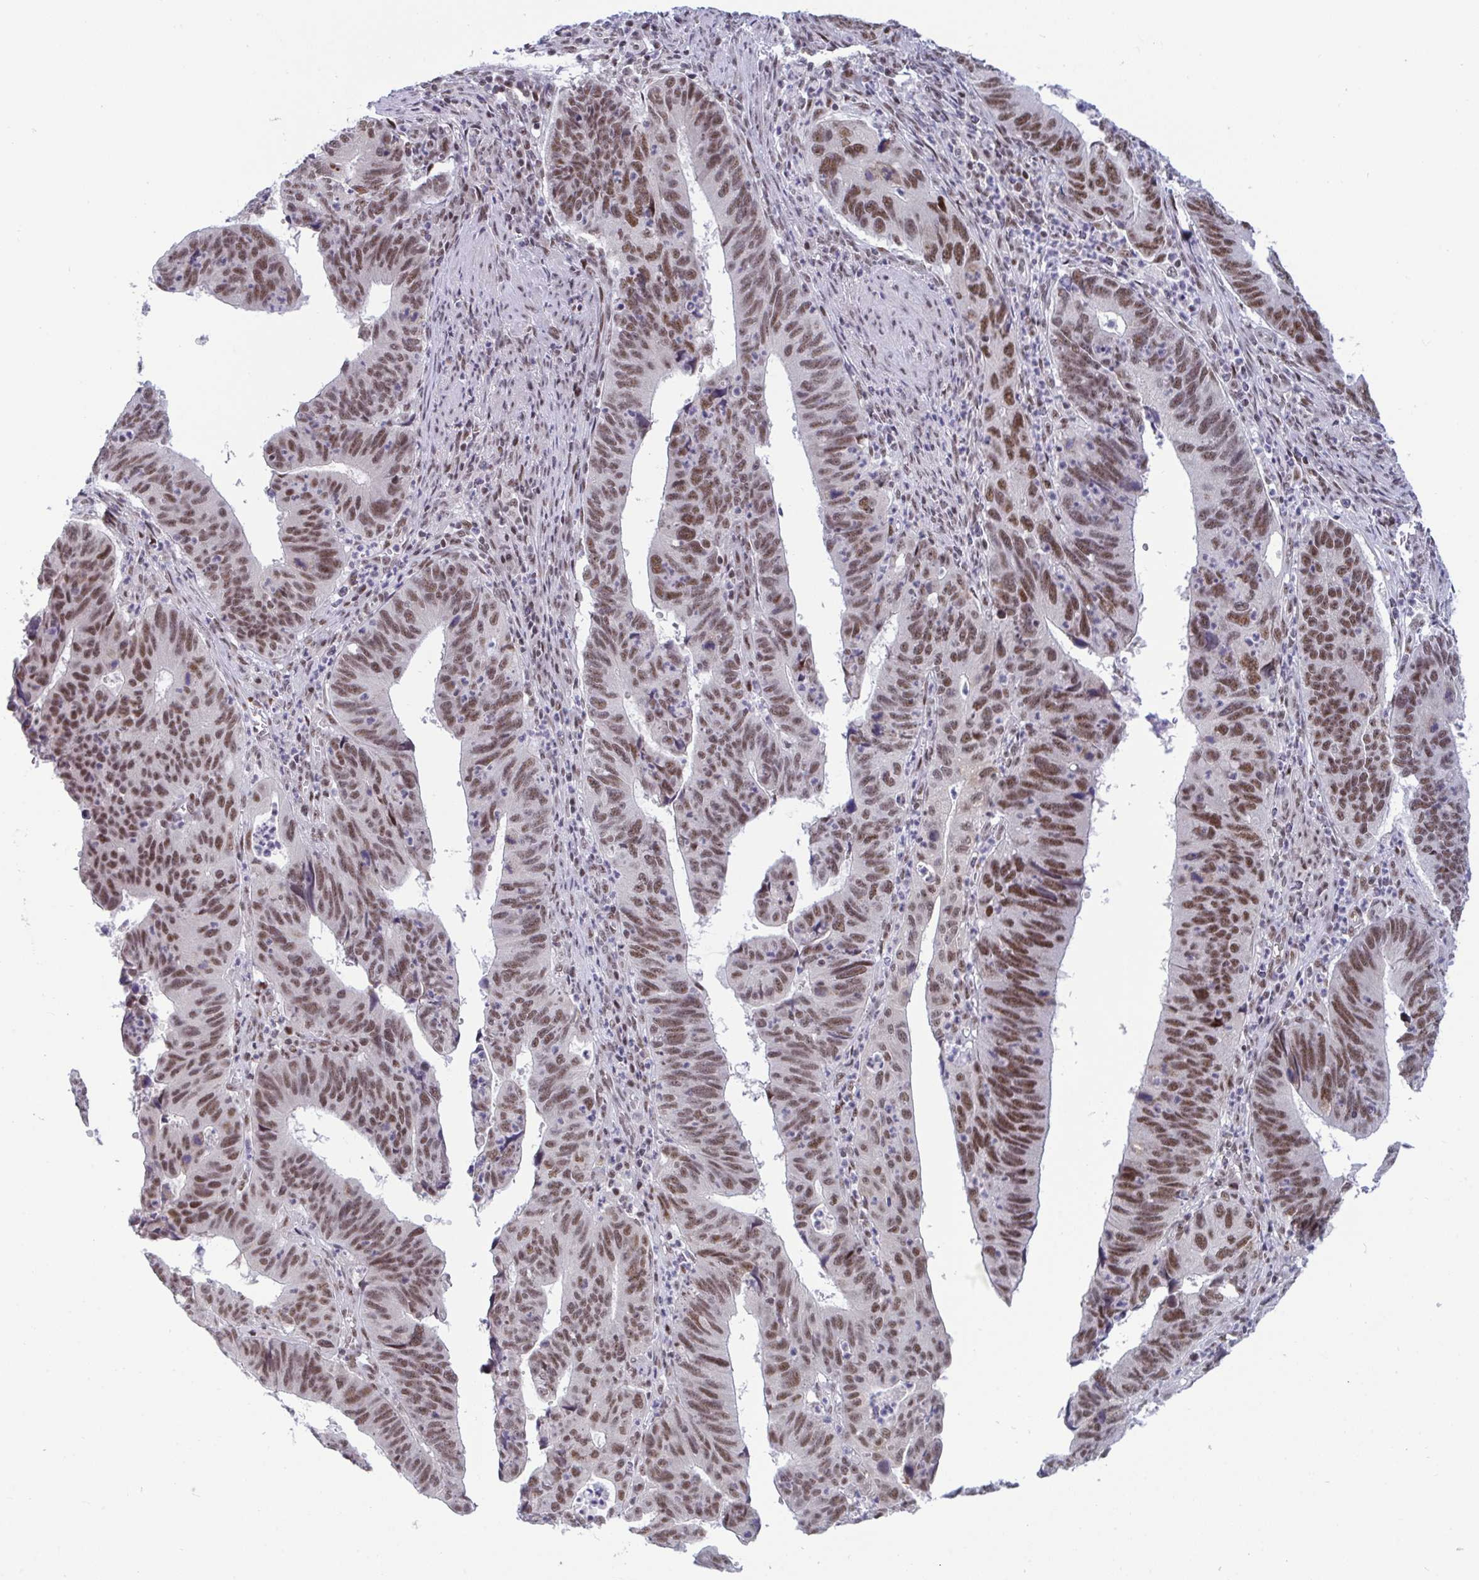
{"staining": {"intensity": "moderate", "quantity": ">75%", "location": "nuclear"}, "tissue": "stomach cancer", "cell_type": "Tumor cells", "image_type": "cancer", "snomed": [{"axis": "morphology", "description": "Adenocarcinoma, NOS"}, {"axis": "topography", "description": "Stomach"}], "caption": "The immunohistochemical stain labels moderate nuclear positivity in tumor cells of stomach cancer (adenocarcinoma) tissue.", "gene": "WBP11", "patient": {"sex": "male", "age": 59}}